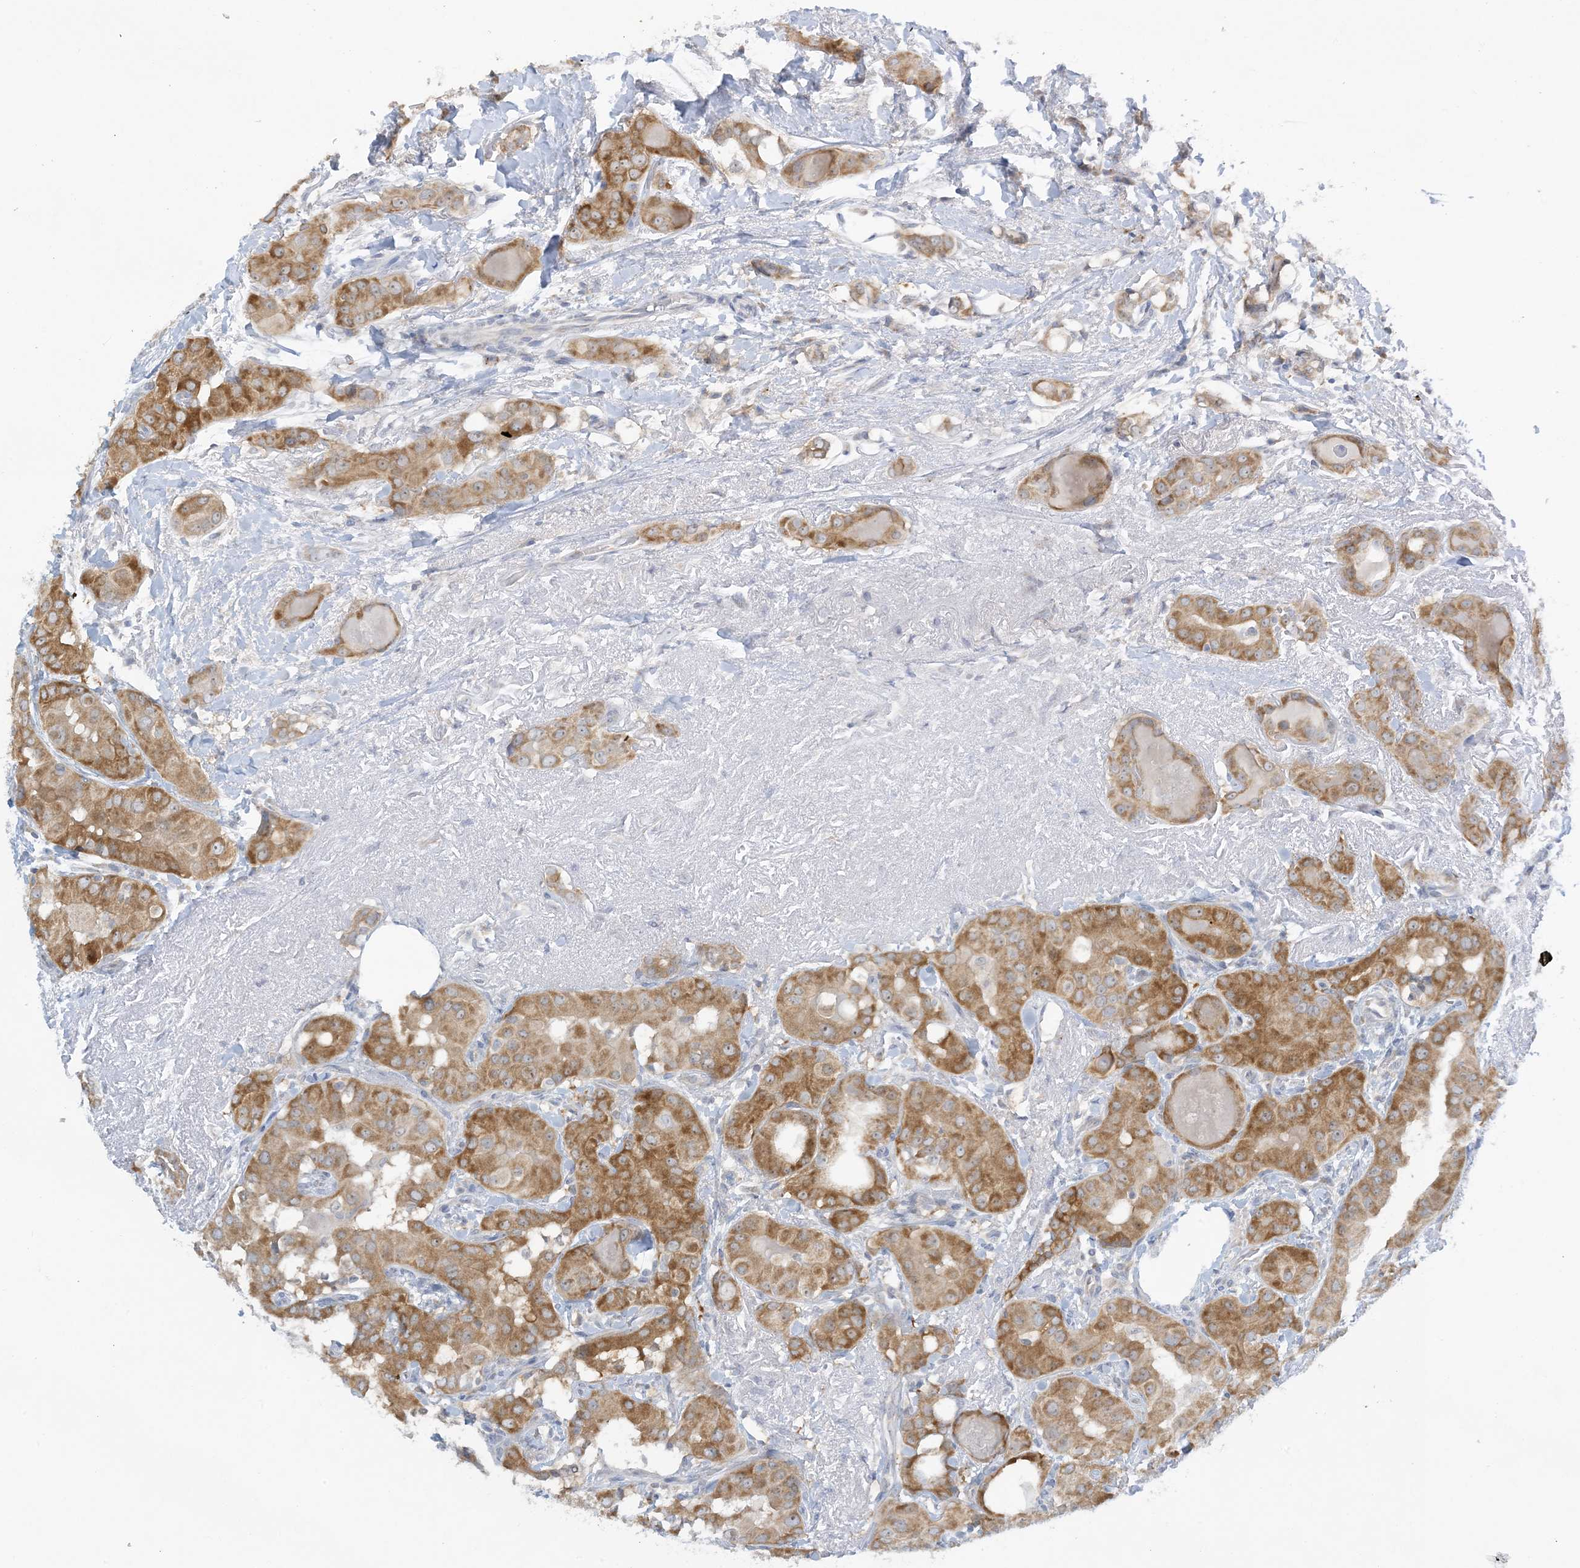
{"staining": {"intensity": "moderate", "quantity": ">75%", "location": "cytoplasmic/membranous"}, "tissue": "thyroid cancer", "cell_type": "Tumor cells", "image_type": "cancer", "snomed": [{"axis": "morphology", "description": "Papillary adenocarcinoma, NOS"}, {"axis": "topography", "description": "Thyroid gland"}], "caption": "This histopathology image demonstrates thyroid cancer stained with immunohistochemistry to label a protein in brown. The cytoplasmic/membranous of tumor cells show moderate positivity for the protein. Nuclei are counter-stained blue.", "gene": "MRPS18A", "patient": {"sex": "male", "age": 33}}